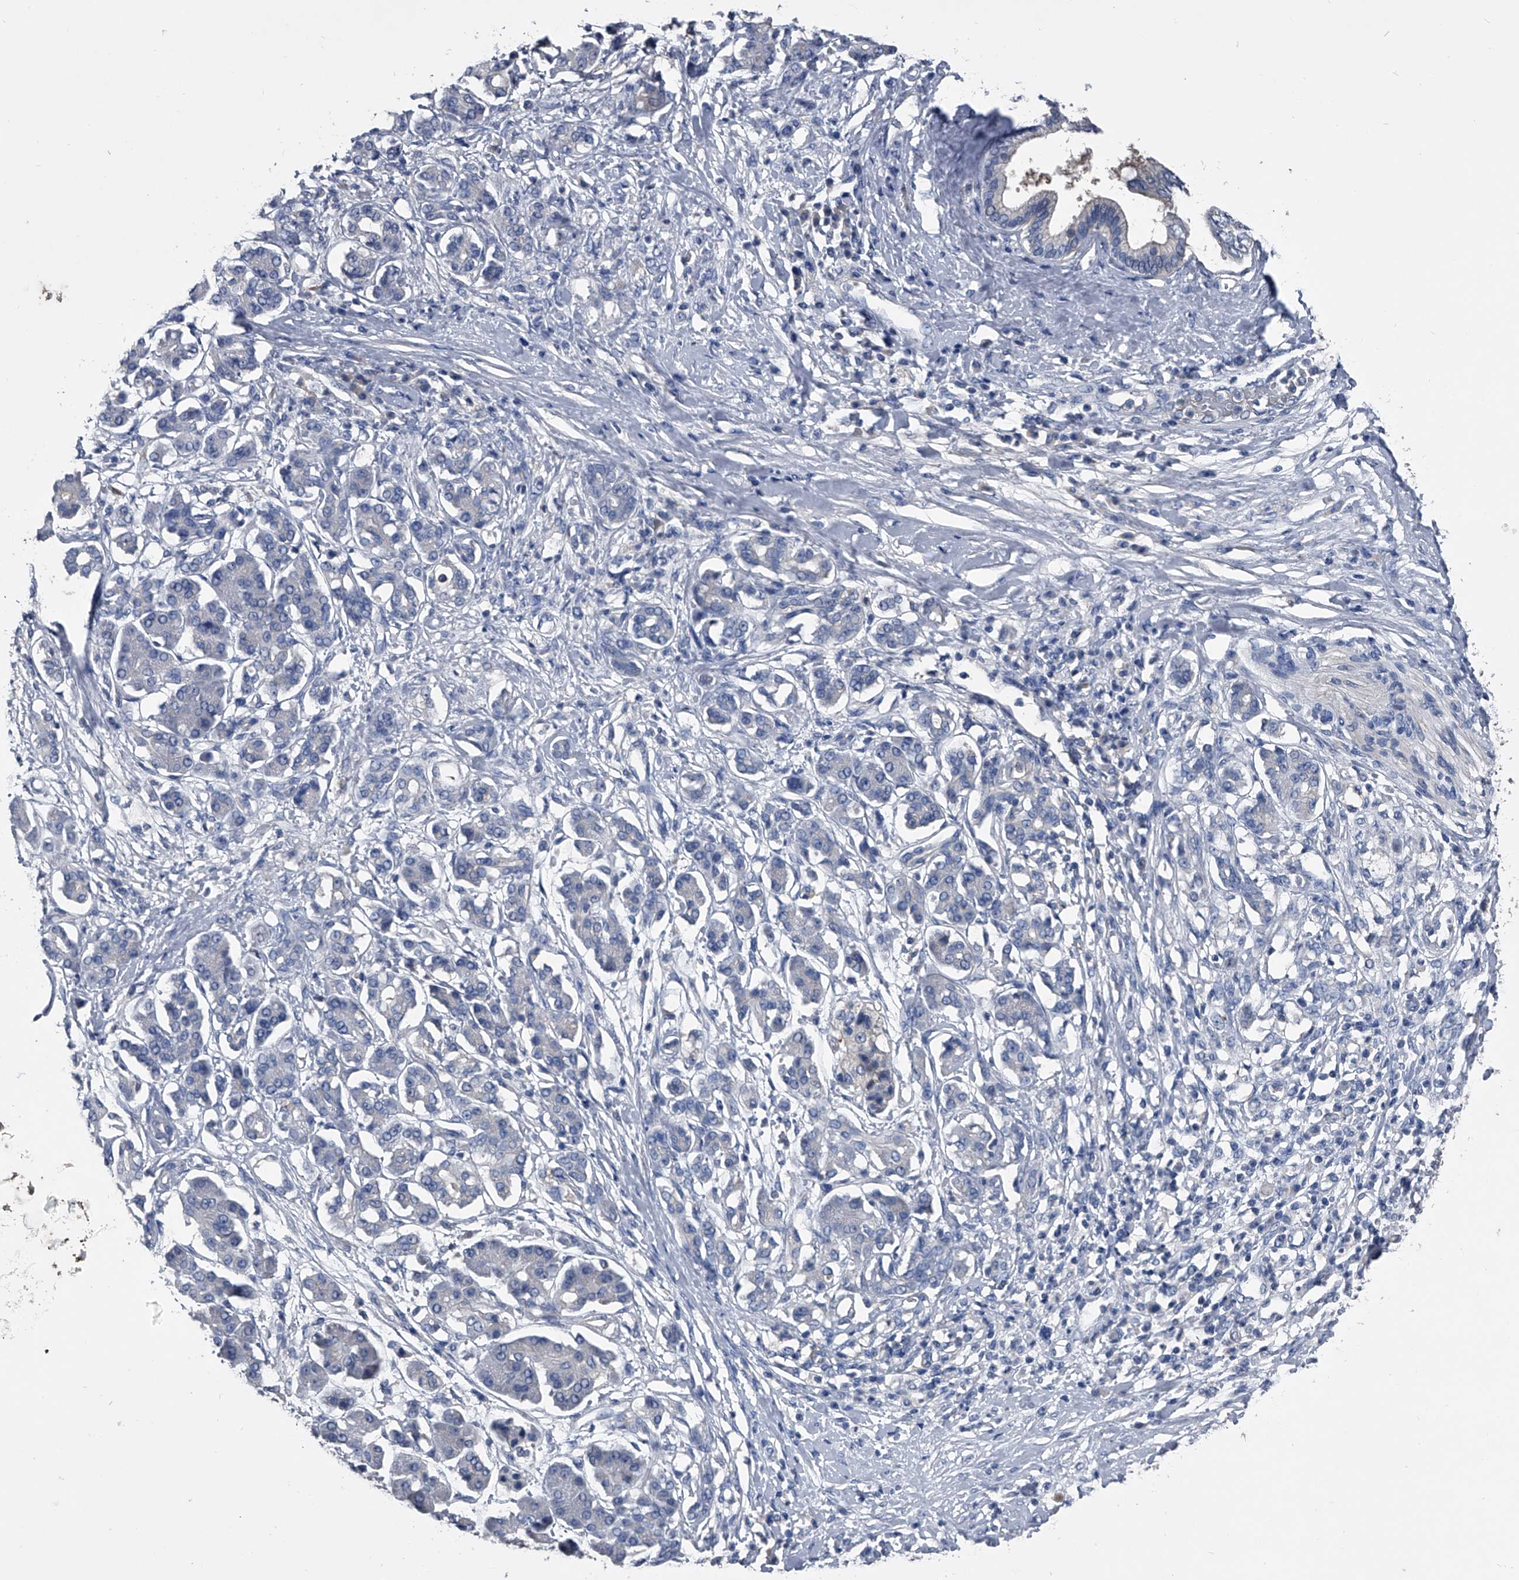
{"staining": {"intensity": "negative", "quantity": "none", "location": "none"}, "tissue": "pancreatic cancer", "cell_type": "Tumor cells", "image_type": "cancer", "snomed": [{"axis": "morphology", "description": "Adenocarcinoma, NOS"}, {"axis": "topography", "description": "Pancreas"}], "caption": "High power microscopy micrograph of an immunohistochemistry (IHC) histopathology image of adenocarcinoma (pancreatic), revealing no significant staining in tumor cells. (DAB IHC visualized using brightfield microscopy, high magnification).", "gene": "KIF13A", "patient": {"sex": "female", "age": 56}}